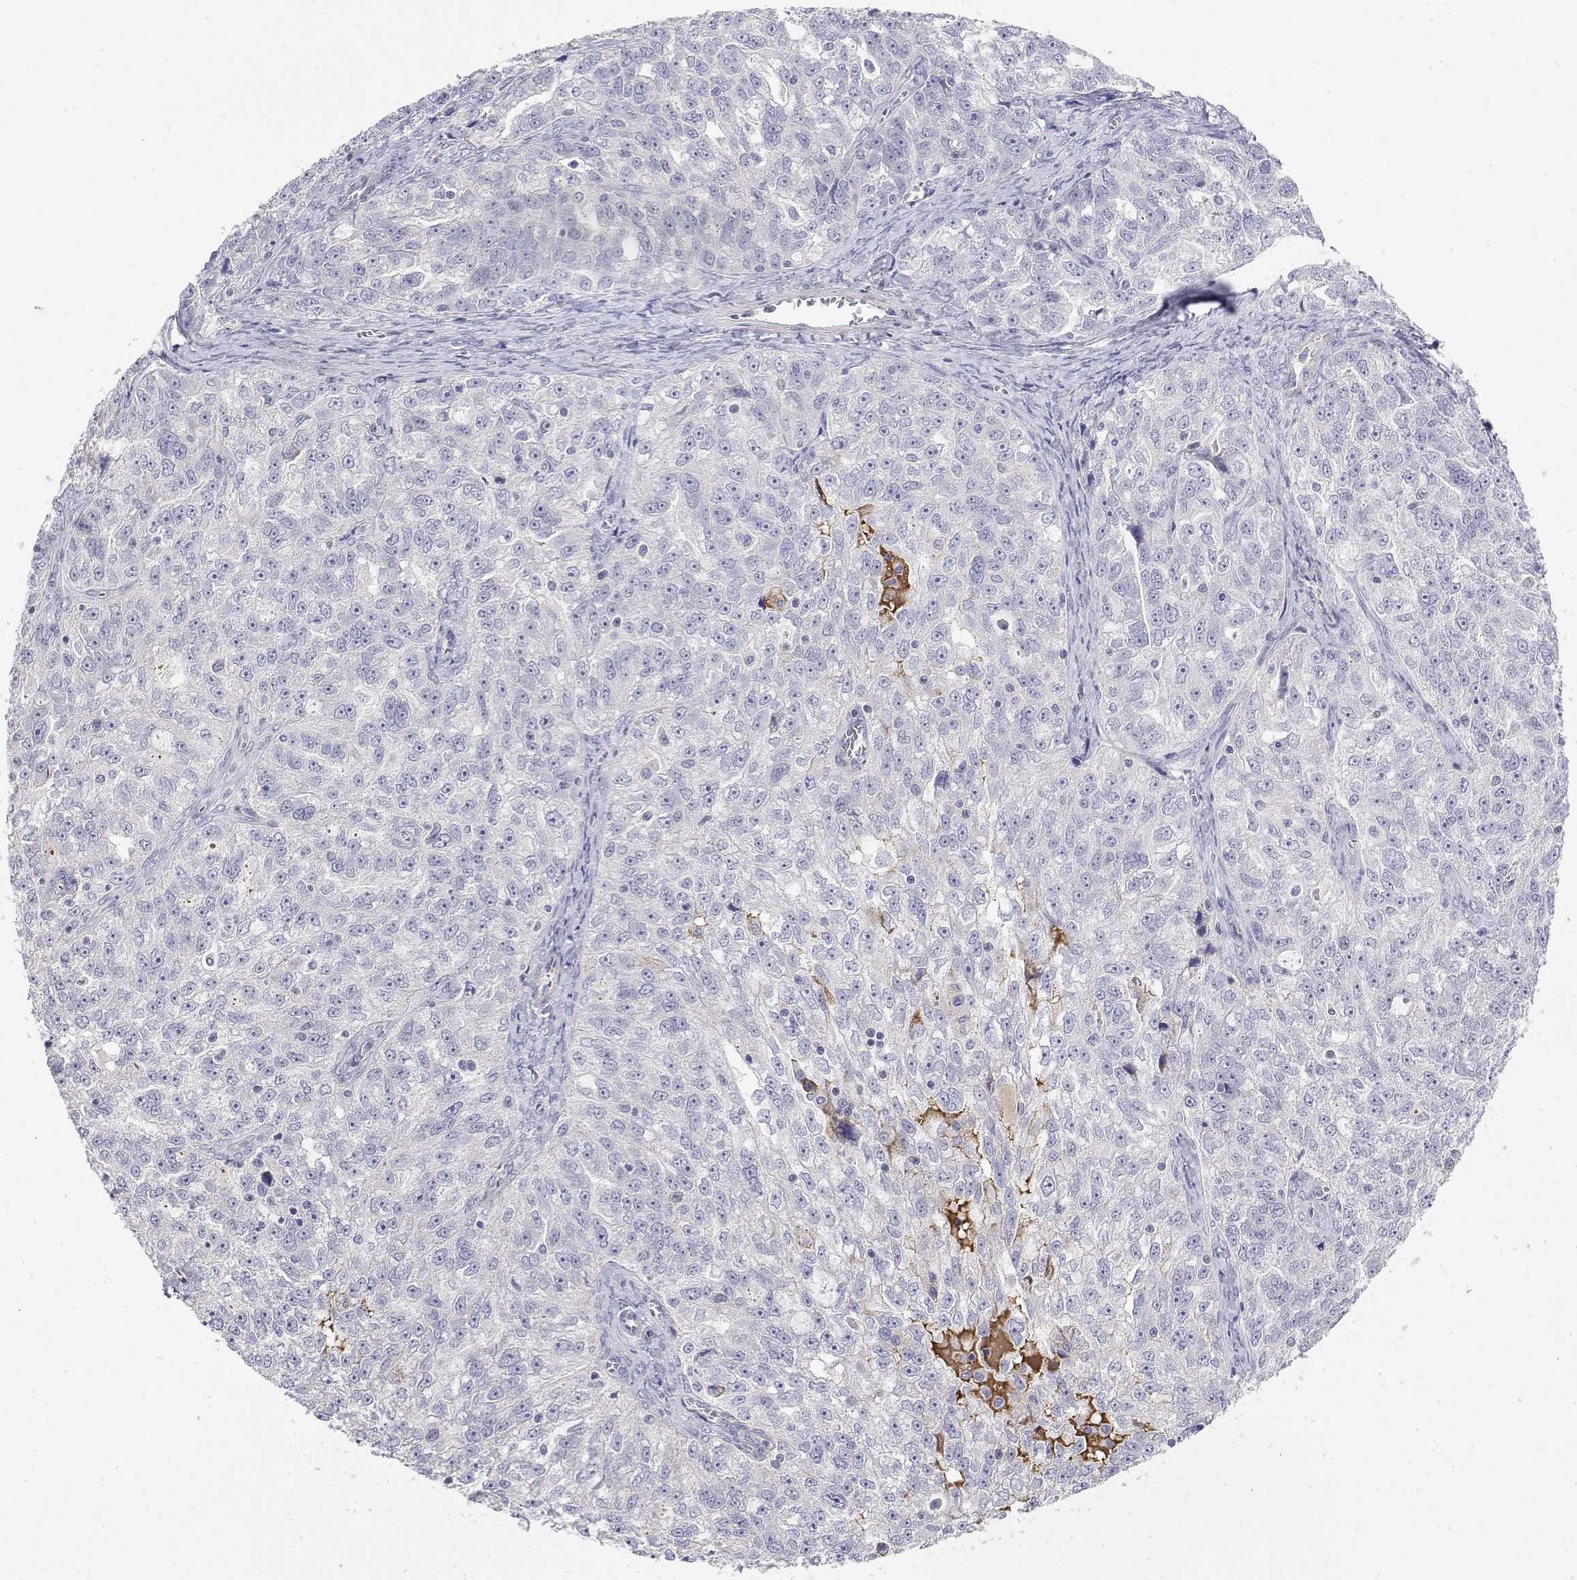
{"staining": {"intensity": "negative", "quantity": "none", "location": "none"}, "tissue": "ovarian cancer", "cell_type": "Tumor cells", "image_type": "cancer", "snomed": [{"axis": "morphology", "description": "Cystadenocarcinoma, serous, NOS"}, {"axis": "topography", "description": "Ovary"}], "caption": "DAB (3,3'-diaminobenzidine) immunohistochemical staining of human ovarian cancer displays no significant expression in tumor cells.", "gene": "GGACT", "patient": {"sex": "female", "age": 51}}